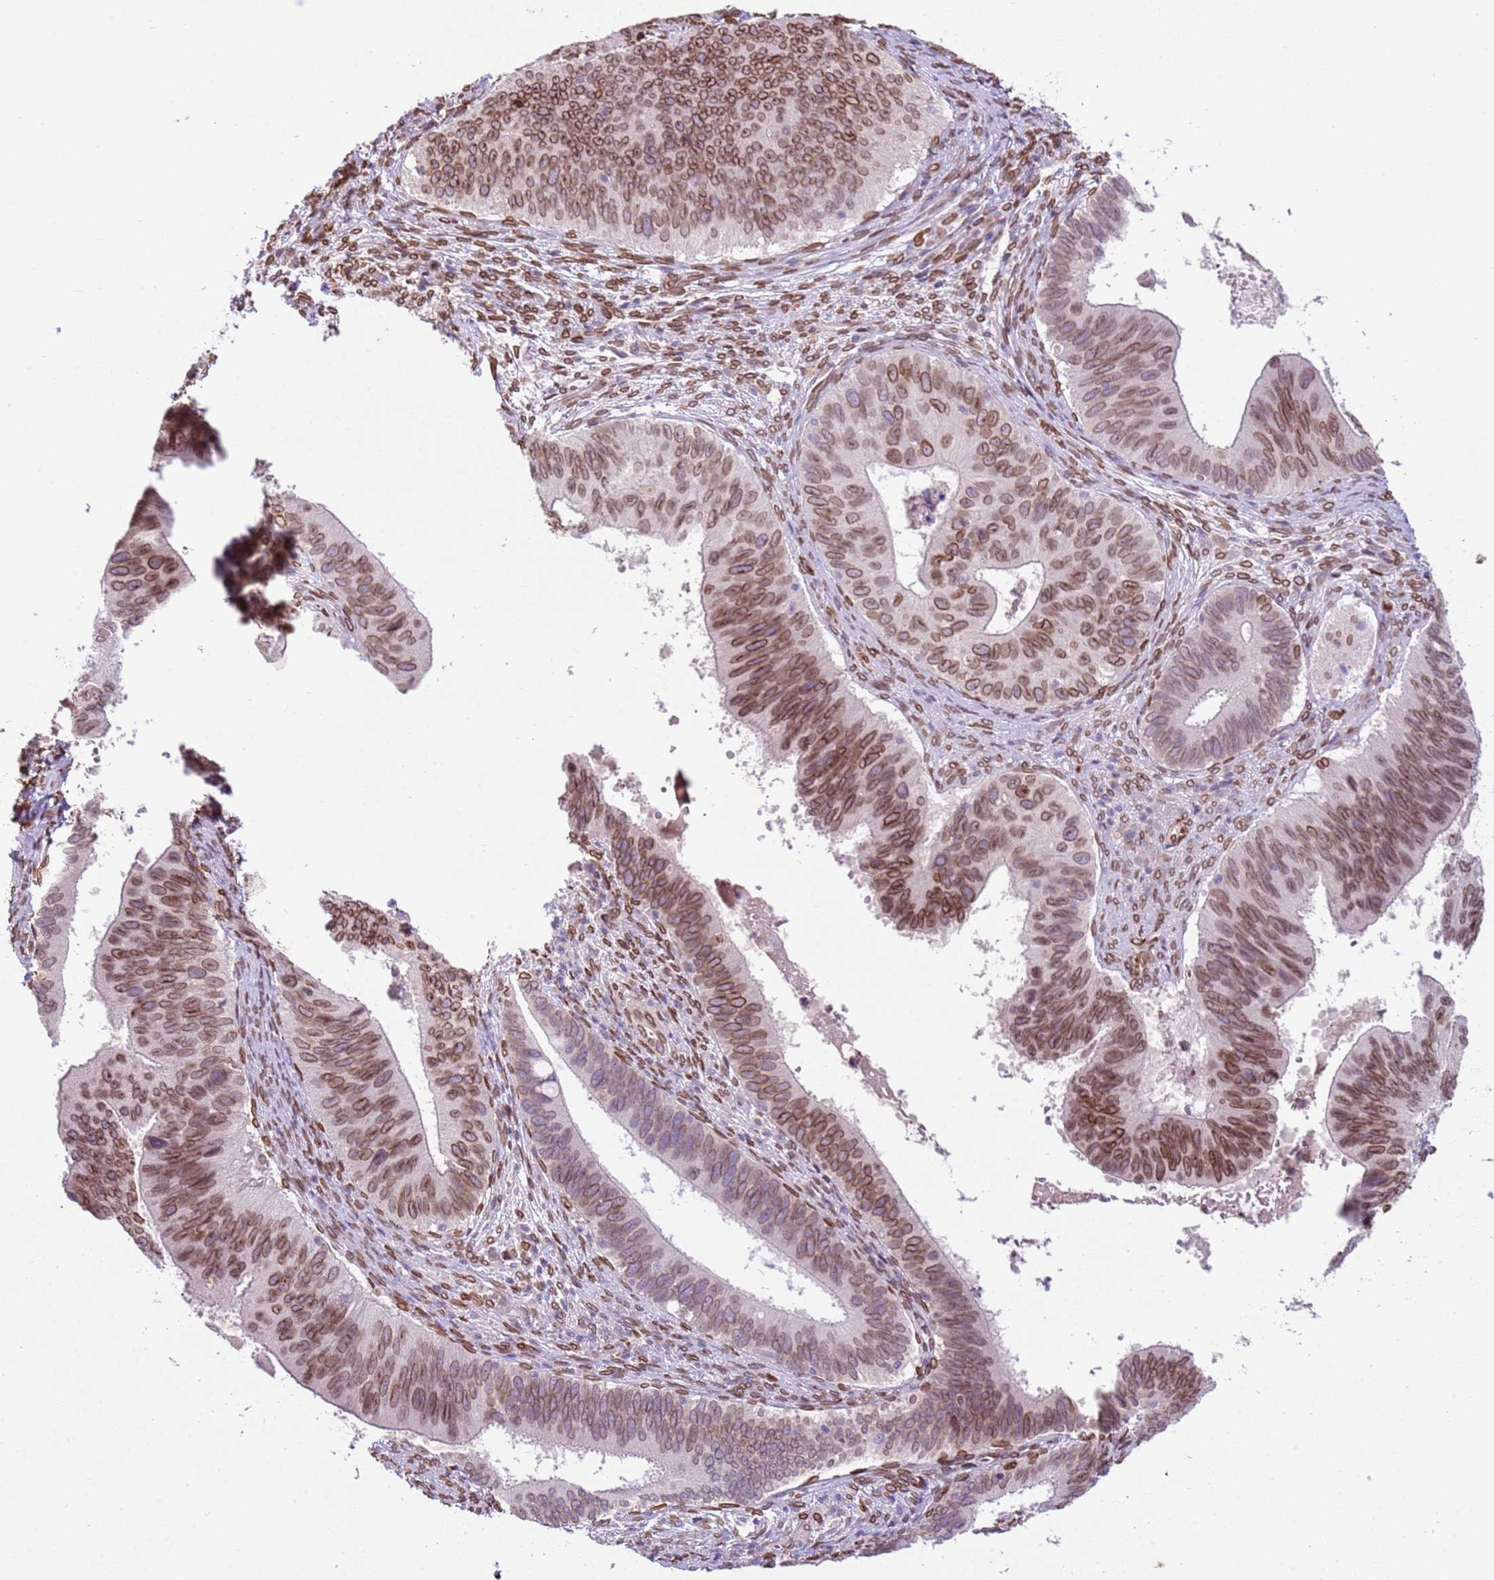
{"staining": {"intensity": "moderate", "quantity": ">75%", "location": "cytoplasmic/membranous,nuclear"}, "tissue": "cervical cancer", "cell_type": "Tumor cells", "image_type": "cancer", "snomed": [{"axis": "morphology", "description": "Adenocarcinoma, NOS"}, {"axis": "topography", "description": "Cervix"}], "caption": "Human cervical adenocarcinoma stained with a brown dye demonstrates moderate cytoplasmic/membranous and nuclear positive expression in about >75% of tumor cells.", "gene": "TMEM47", "patient": {"sex": "female", "age": 42}}